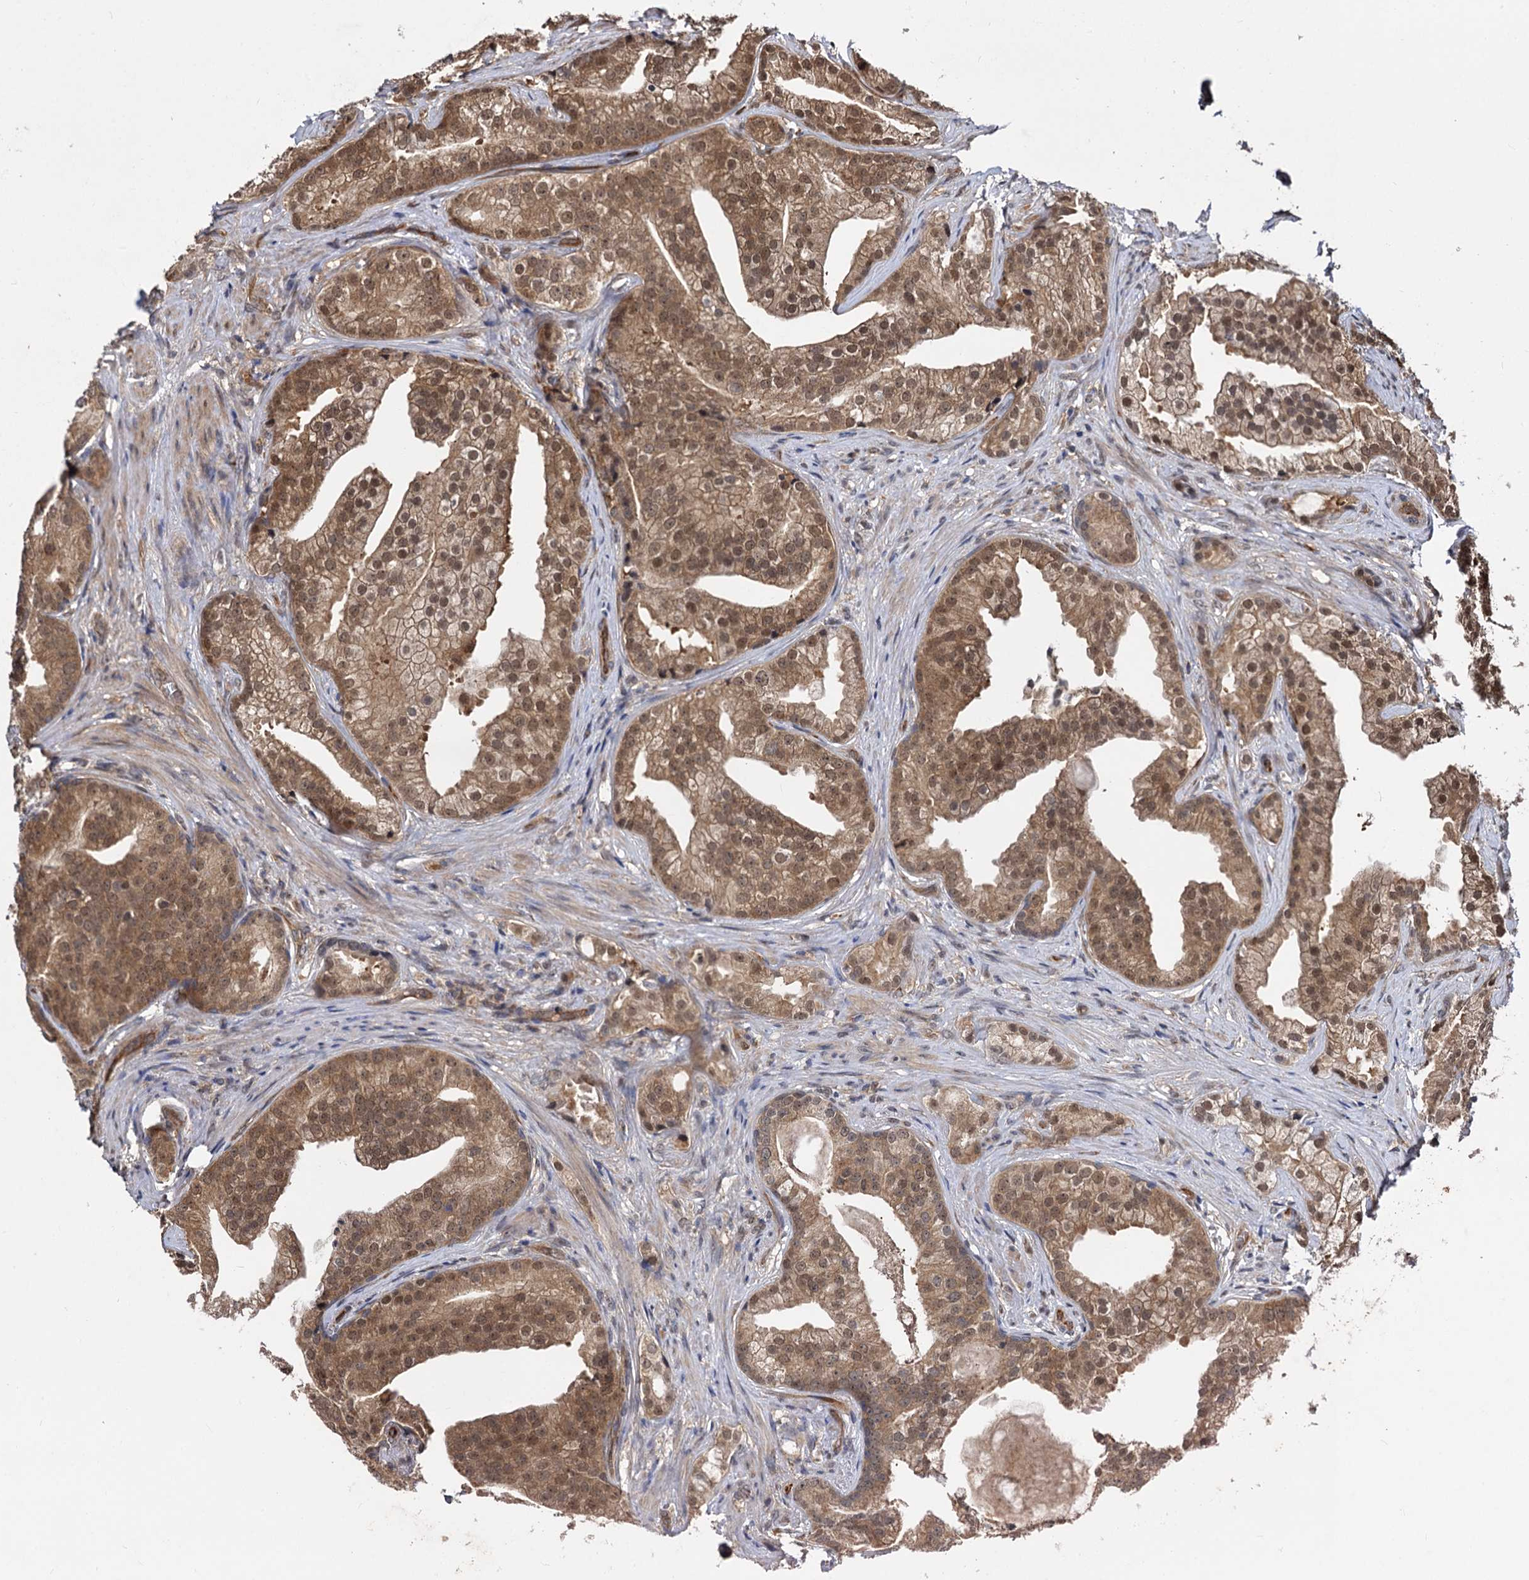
{"staining": {"intensity": "moderate", "quantity": ">75%", "location": "cytoplasmic/membranous,nuclear"}, "tissue": "prostate cancer", "cell_type": "Tumor cells", "image_type": "cancer", "snomed": [{"axis": "morphology", "description": "Adenocarcinoma, Low grade"}, {"axis": "topography", "description": "Prostate"}], "caption": "IHC image of neoplastic tissue: prostate low-grade adenocarcinoma stained using immunohistochemistry exhibits medium levels of moderate protein expression localized specifically in the cytoplasmic/membranous and nuclear of tumor cells, appearing as a cytoplasmic/membranous and nuclear brown color.", "gene": "PSMD4", "patient": {"sex": "male", "age": 71}}